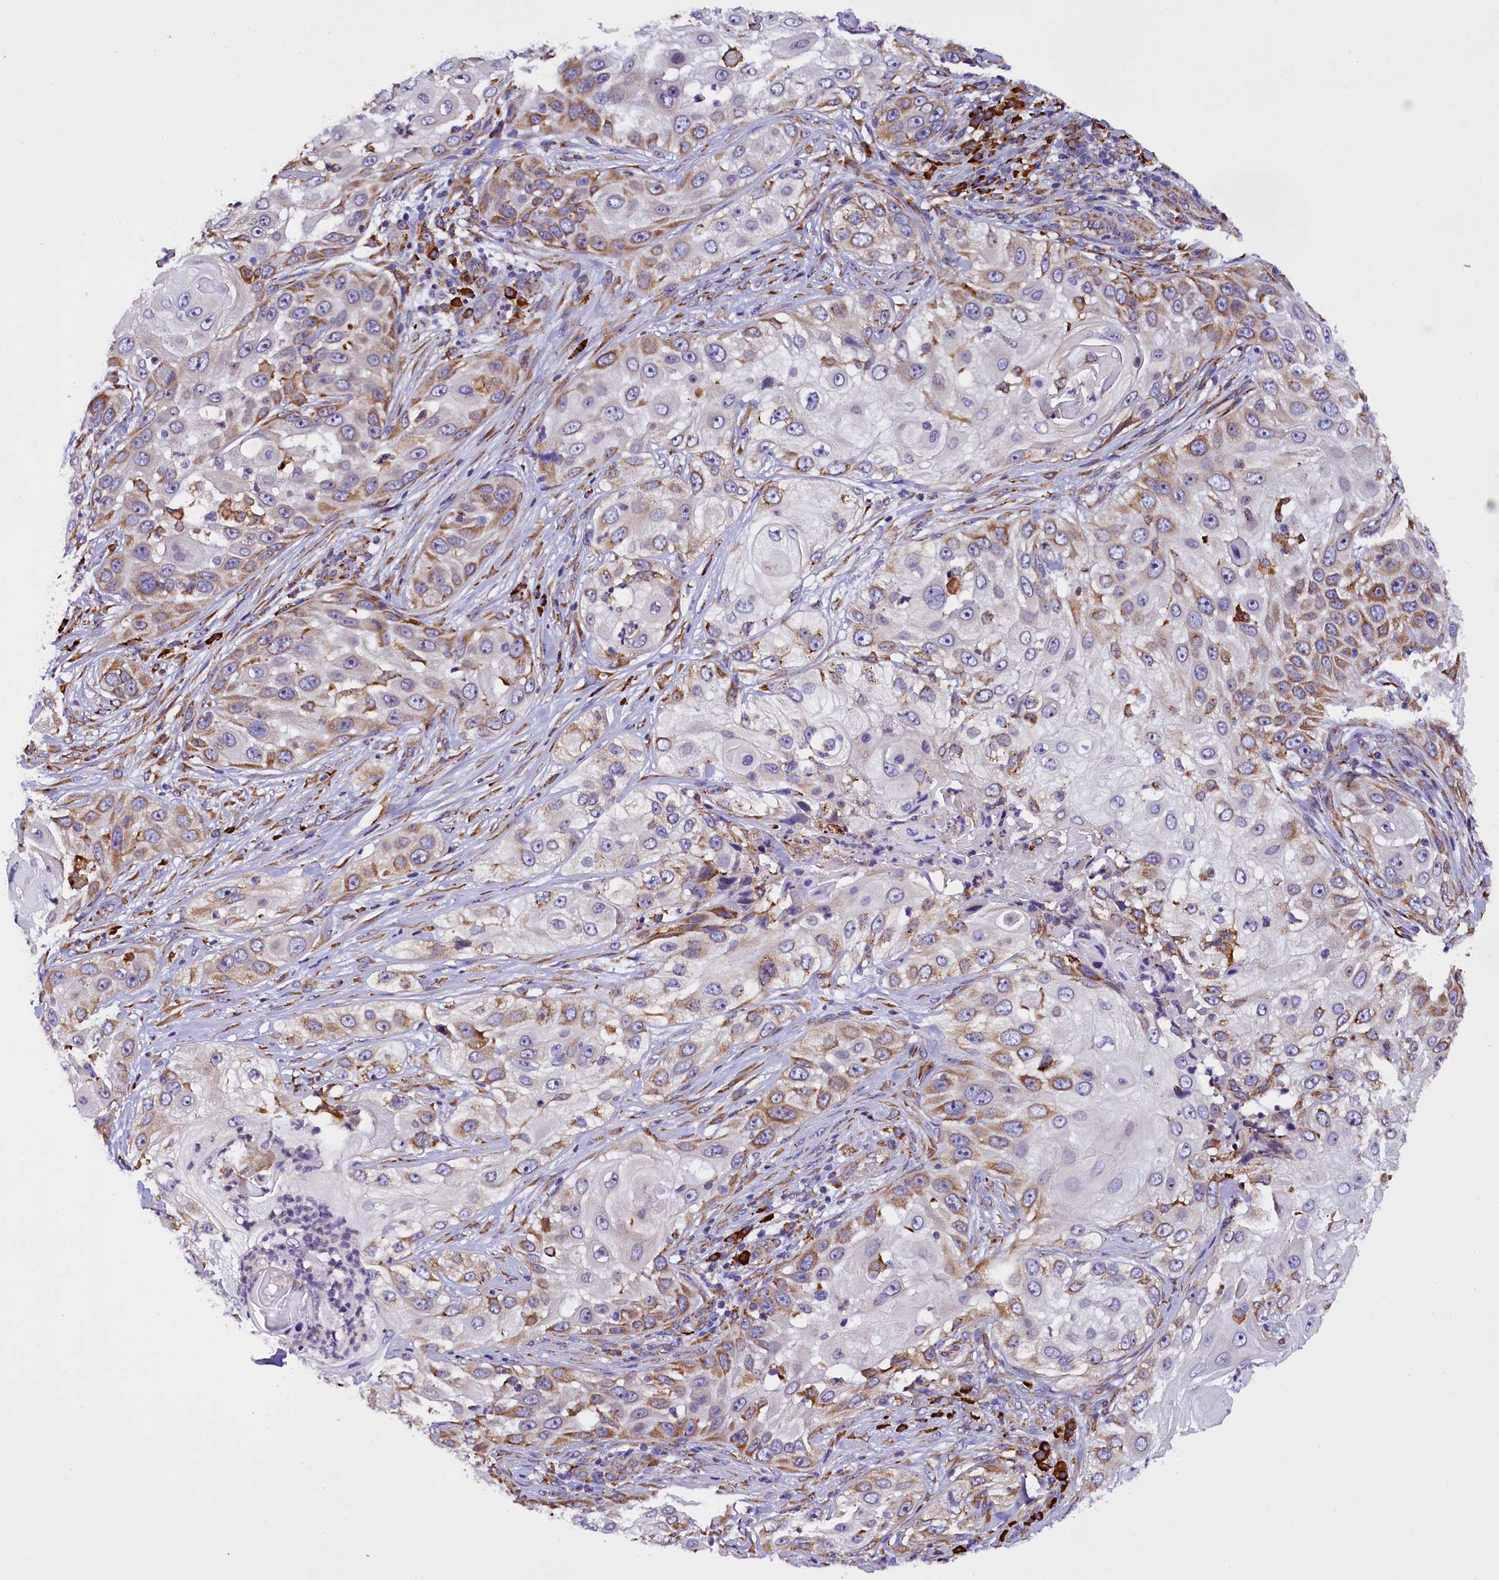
{"staining": {"intensity": "moderate", "quantity": "25%-75%", "location": "cytoplasmic/membranous"}, "tissue": "skin cancer", "cell_type": "Tumor cells", "image_type": "cancer", "snomed": [{"axis": "morphology", "description": "Squamous cell carcinoma, NOS"}, {"axis": "topography", "description": "Skin"}], "caption": "The histopathology image reveals a brown stain indicating the presence of a protein in the cytoplasmic/membranous of tumor cells in skin squamous cell carcinoma. (DAB (3,3'-diaminobenzidine) IHC with brightfield microscopy, high magnification).", "gene": "CAPS2", "patient": {"sex": "female", "age": 44}}